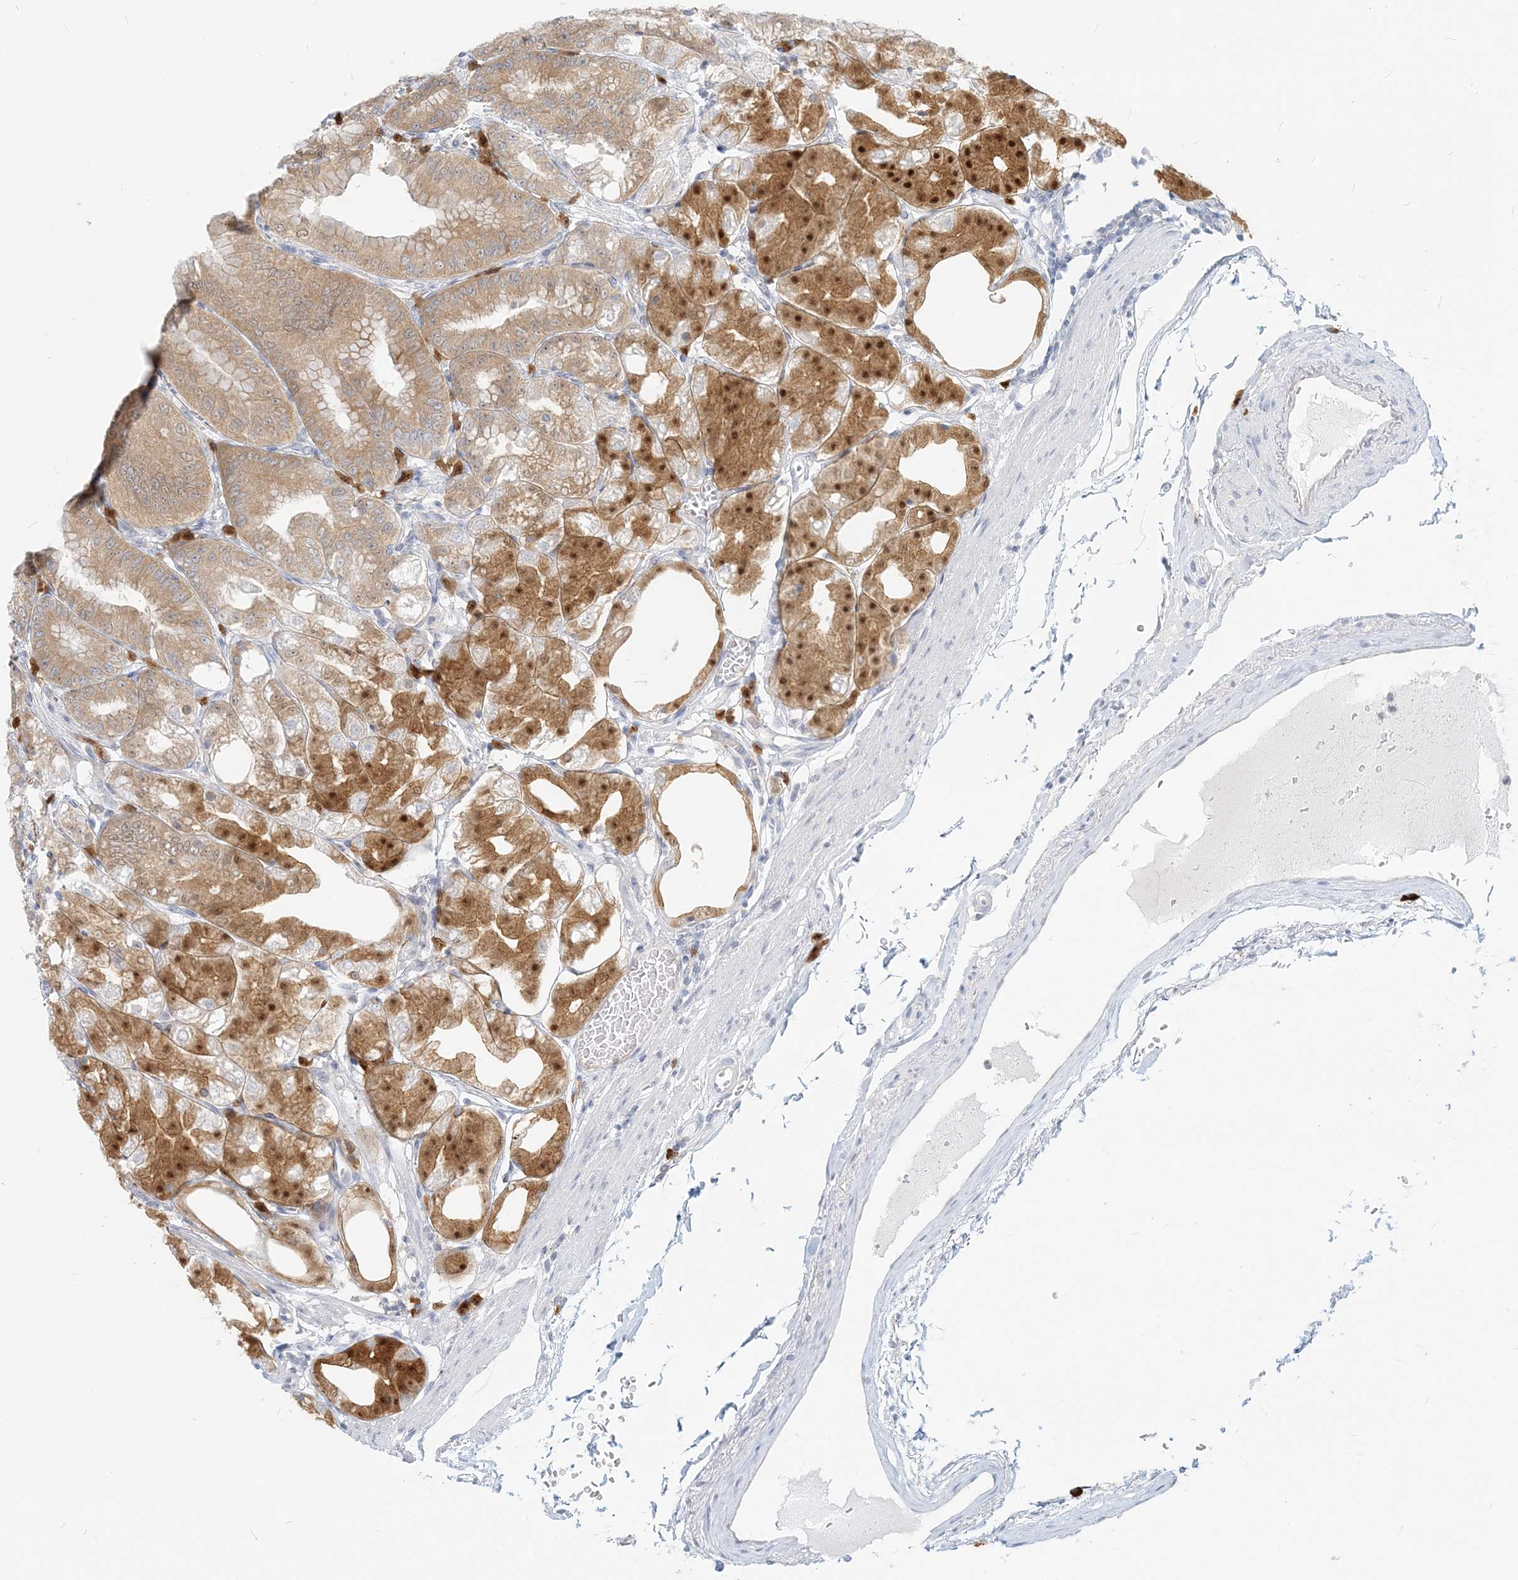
{"staining": {"intensity": "strong", "quantity": "25%-75%", "location": "cytoplasmic/membranous,nuclear"}, "tissue": "stomach", "cell_type": "Glandular cells", "image_type": "normal", "snomed": [{"axis": "morphology", "description": "Normal tissue, NOS"}, {"axis": "topography", "description": "Stomach, lower"}], "caption": "A high amount of strong cytoplasmic/membranous,nuclear positivity is seen in approximately 25%-75% of glandular cells in benign stomach. The protein is shown in brown color, while the nuclei are stained blue.", "gene": "GMPPA", "patient": {"sex": "male", "age": 71}}